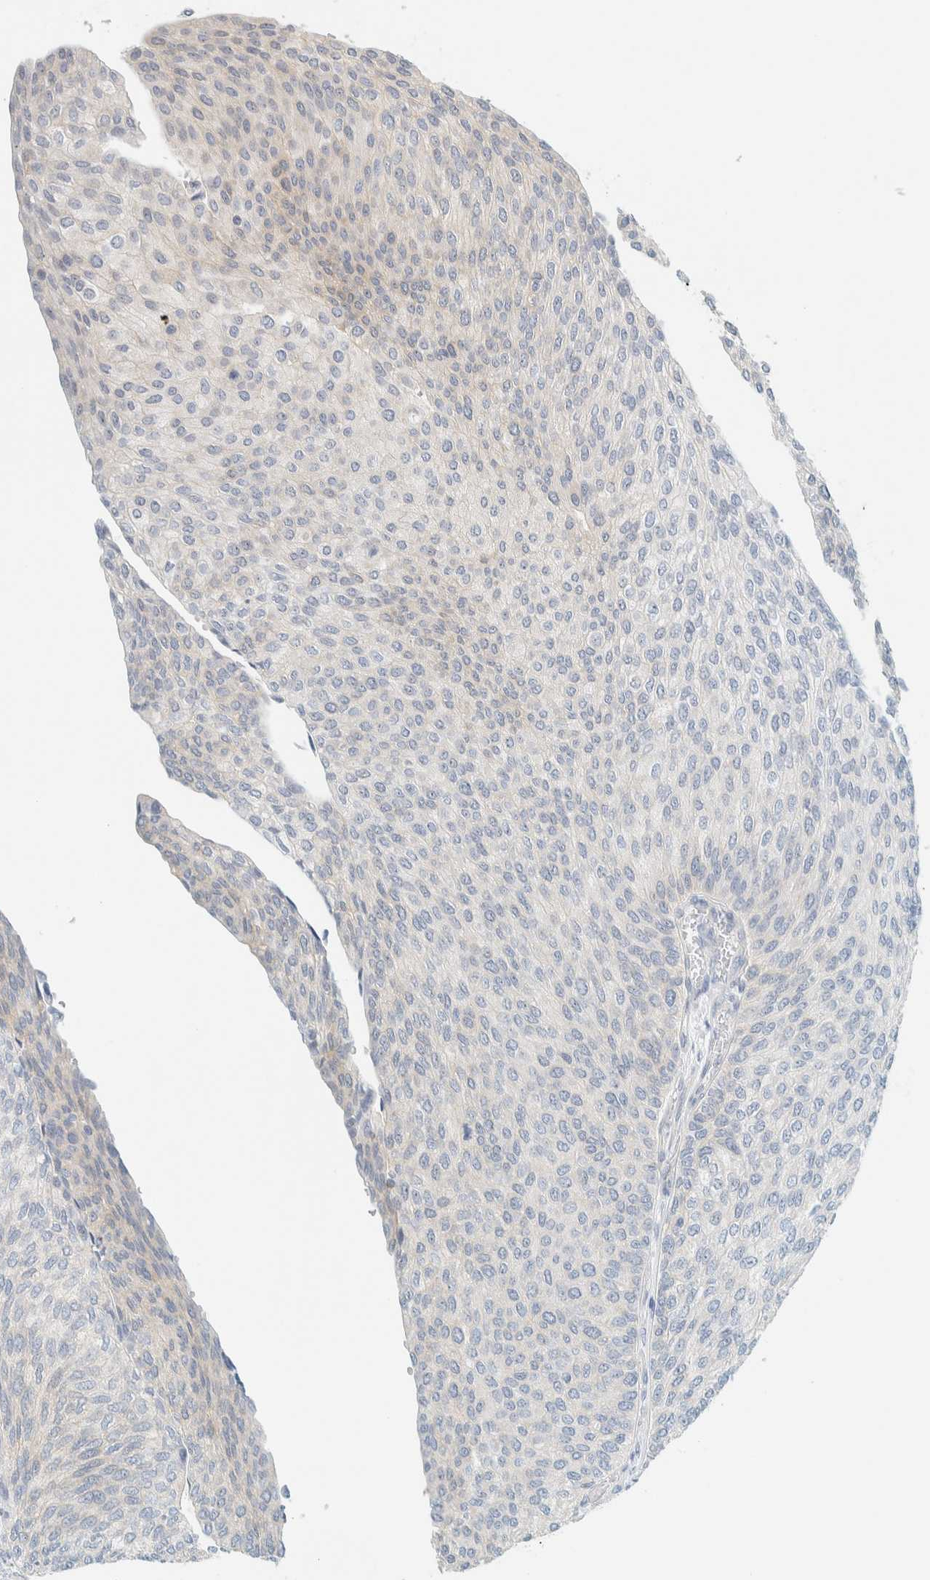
{"staining": {"intensity": "negative", "quantity": "none", "location": "none"}, "tissue": "urothelial cancer", "cell_type": "Tumor cells", "image_type": "cancer", "snomed": [{"axis": "morphology", "description": "Urothelial carcinoma, Low grade"}, {"axis": "topography", "description": "Urinary bladder"}], "caption": "Immunohistochemistry (IHC) of urothelial cancer displays no expression in tumor cells.", "gene": "NDE1", "patient": {"sex": "female", "age": 79}}